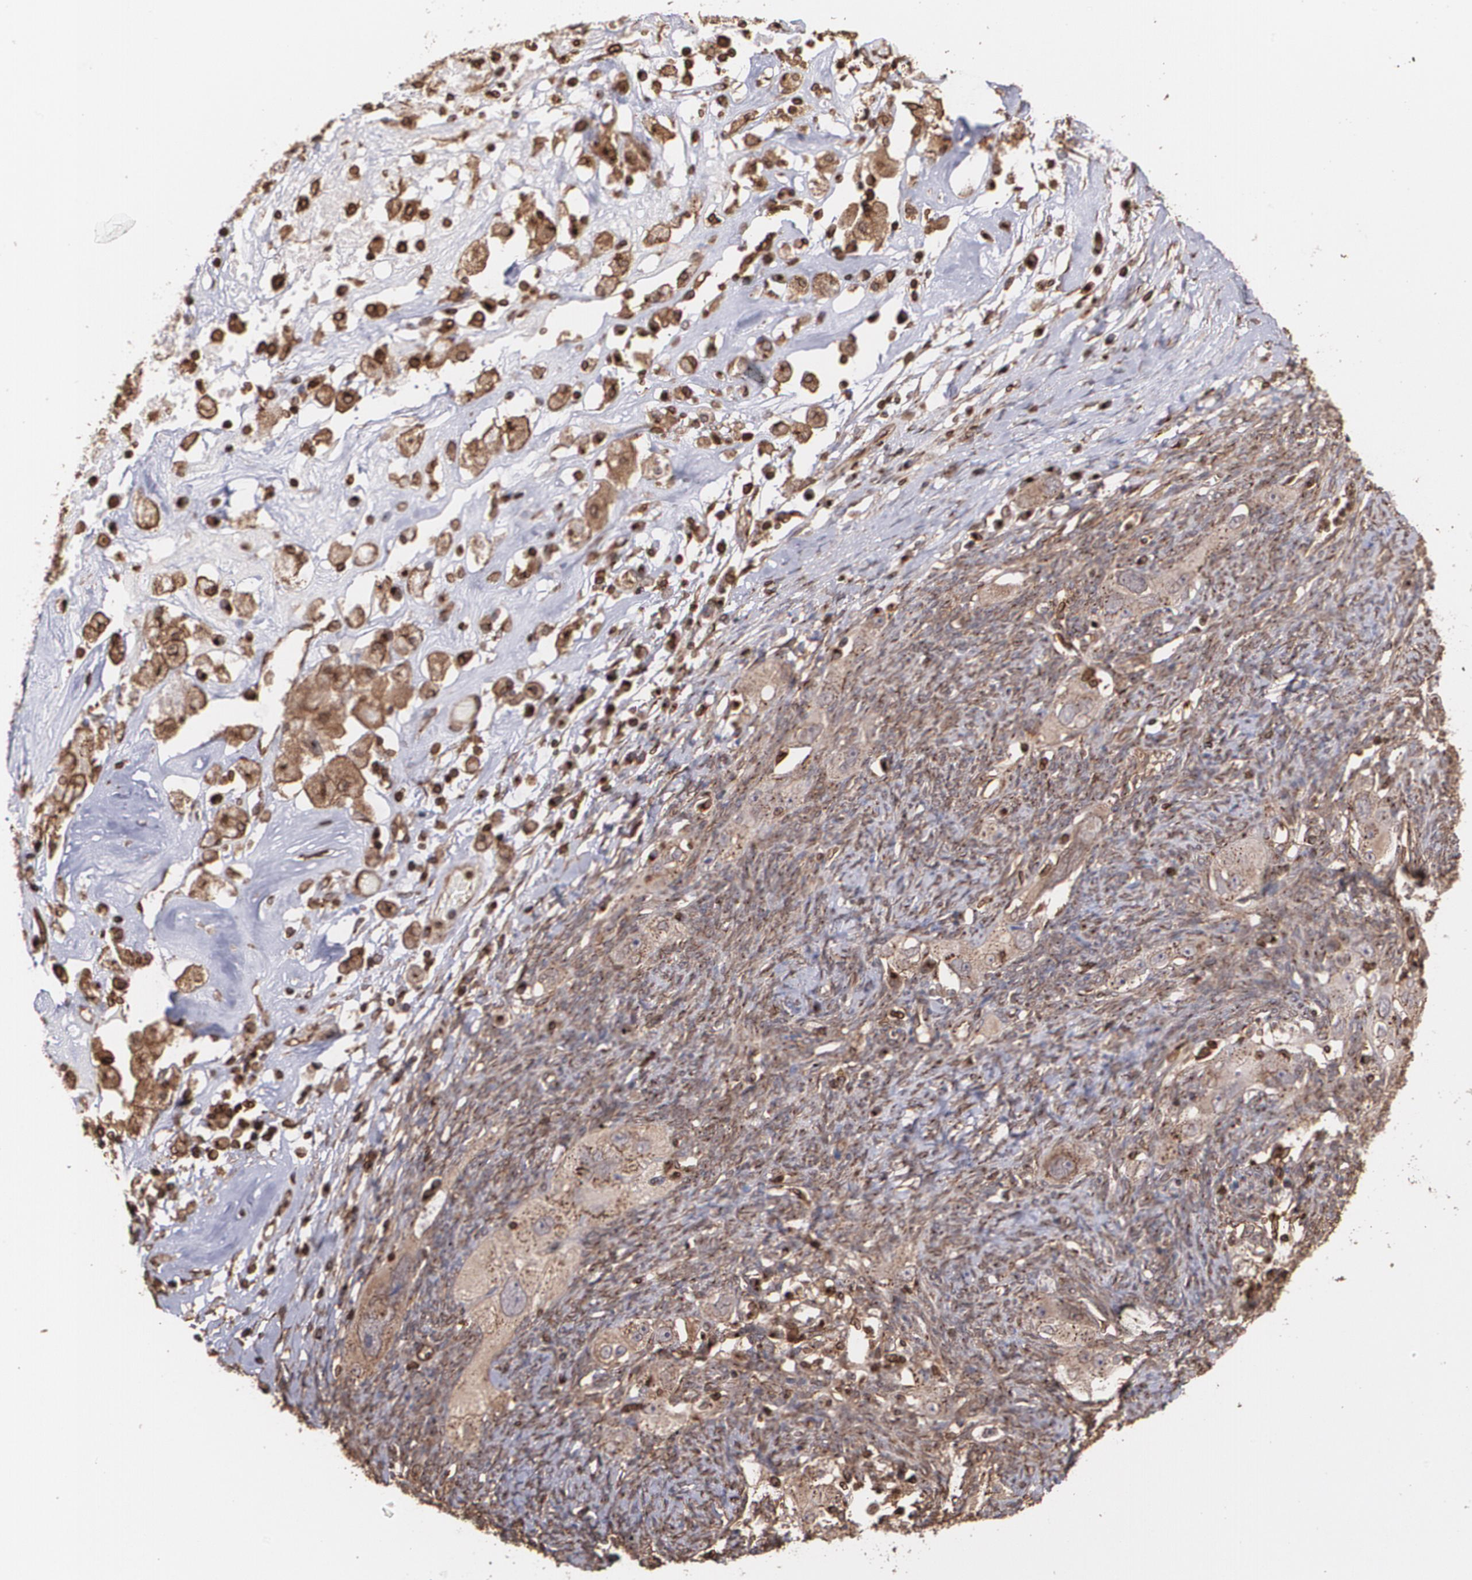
{"staining": {"intensity": "strong", "quantity": ">75%", "location": "cytoplasmic/membranous"}, "tissue": "ovarian cancer", "cell_type": "Tumor cells", "image_type": "cancer", "snomed": [{"axis": "morphology", "description": "Normal tissue, NOS"}, {"axis": "morphology", "description": "Cystadenocarcinoma, serous, NOS"}, {"axis": "topography", "description": "Ovary"}], "caption": "A photomicrograph showing strong cytoplasmic/membranous expression in approximately >75% of tumor cells in serous cystadenocarcinoma (ovarian), as visualized by brown immunohistochemical staining.", "gene": "TRIP11", "patient": {"sex": "female", "age": 62}}